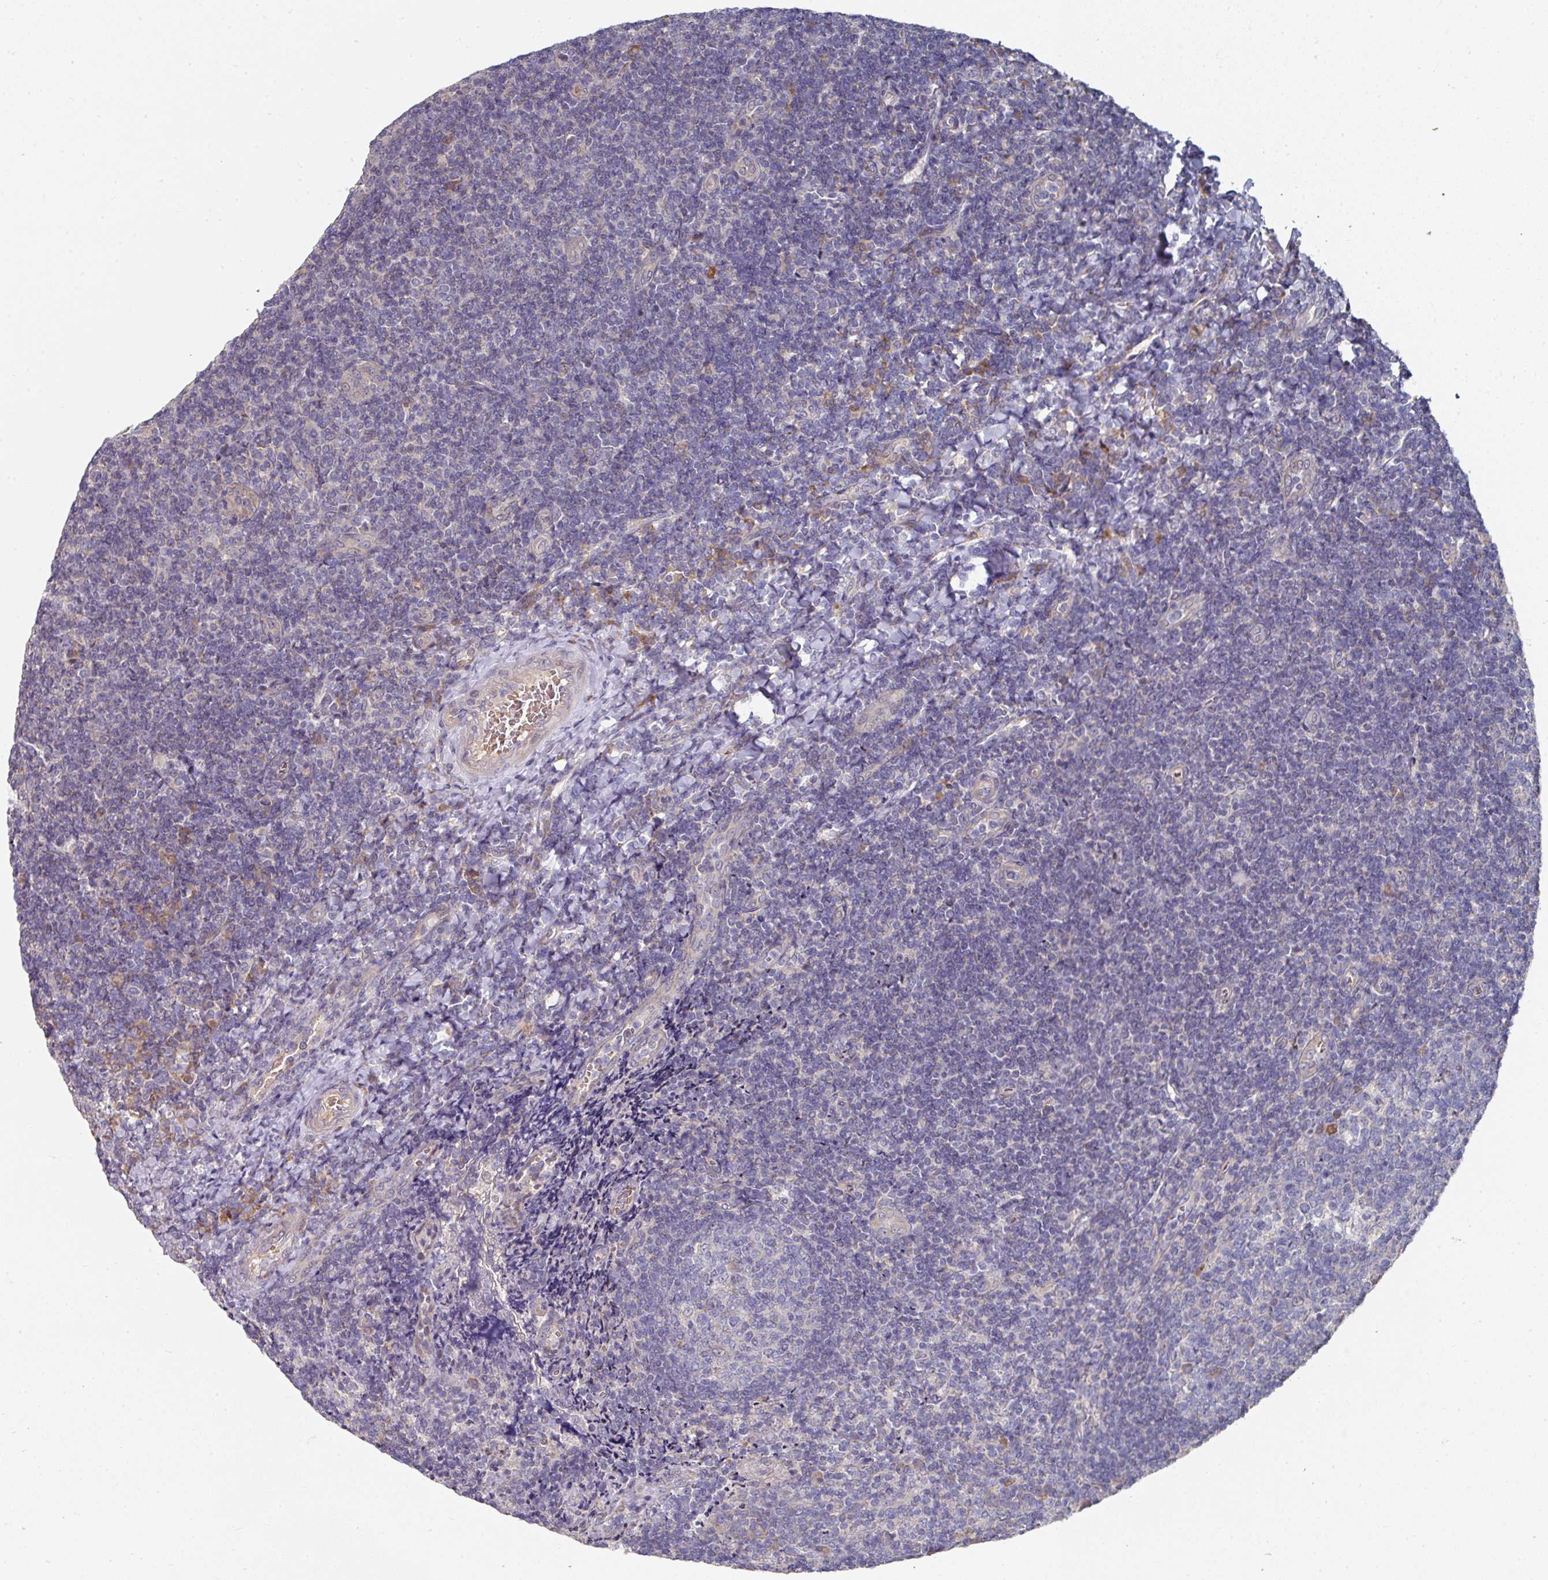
{"staining": {"intensity": "moderate", "quantity": "<25%", "location": "cytoplasmic/membranous"}, "tissue": "tonsil", "cell_type": "Germinal center cells", "image_type": "normal", "snomed": [{"axis": "morphology", "description": "Normal tissue, NOS"}, {"axis": "topography", "description": "Tonsil"}], "caption": "A brown stain highlights moderate cytoplasmic/membranous expression of a protein in germinal center cells of benign tonsil.", "gene": "PYROXD2", "patient": {"sex": "male", "age": 17}}